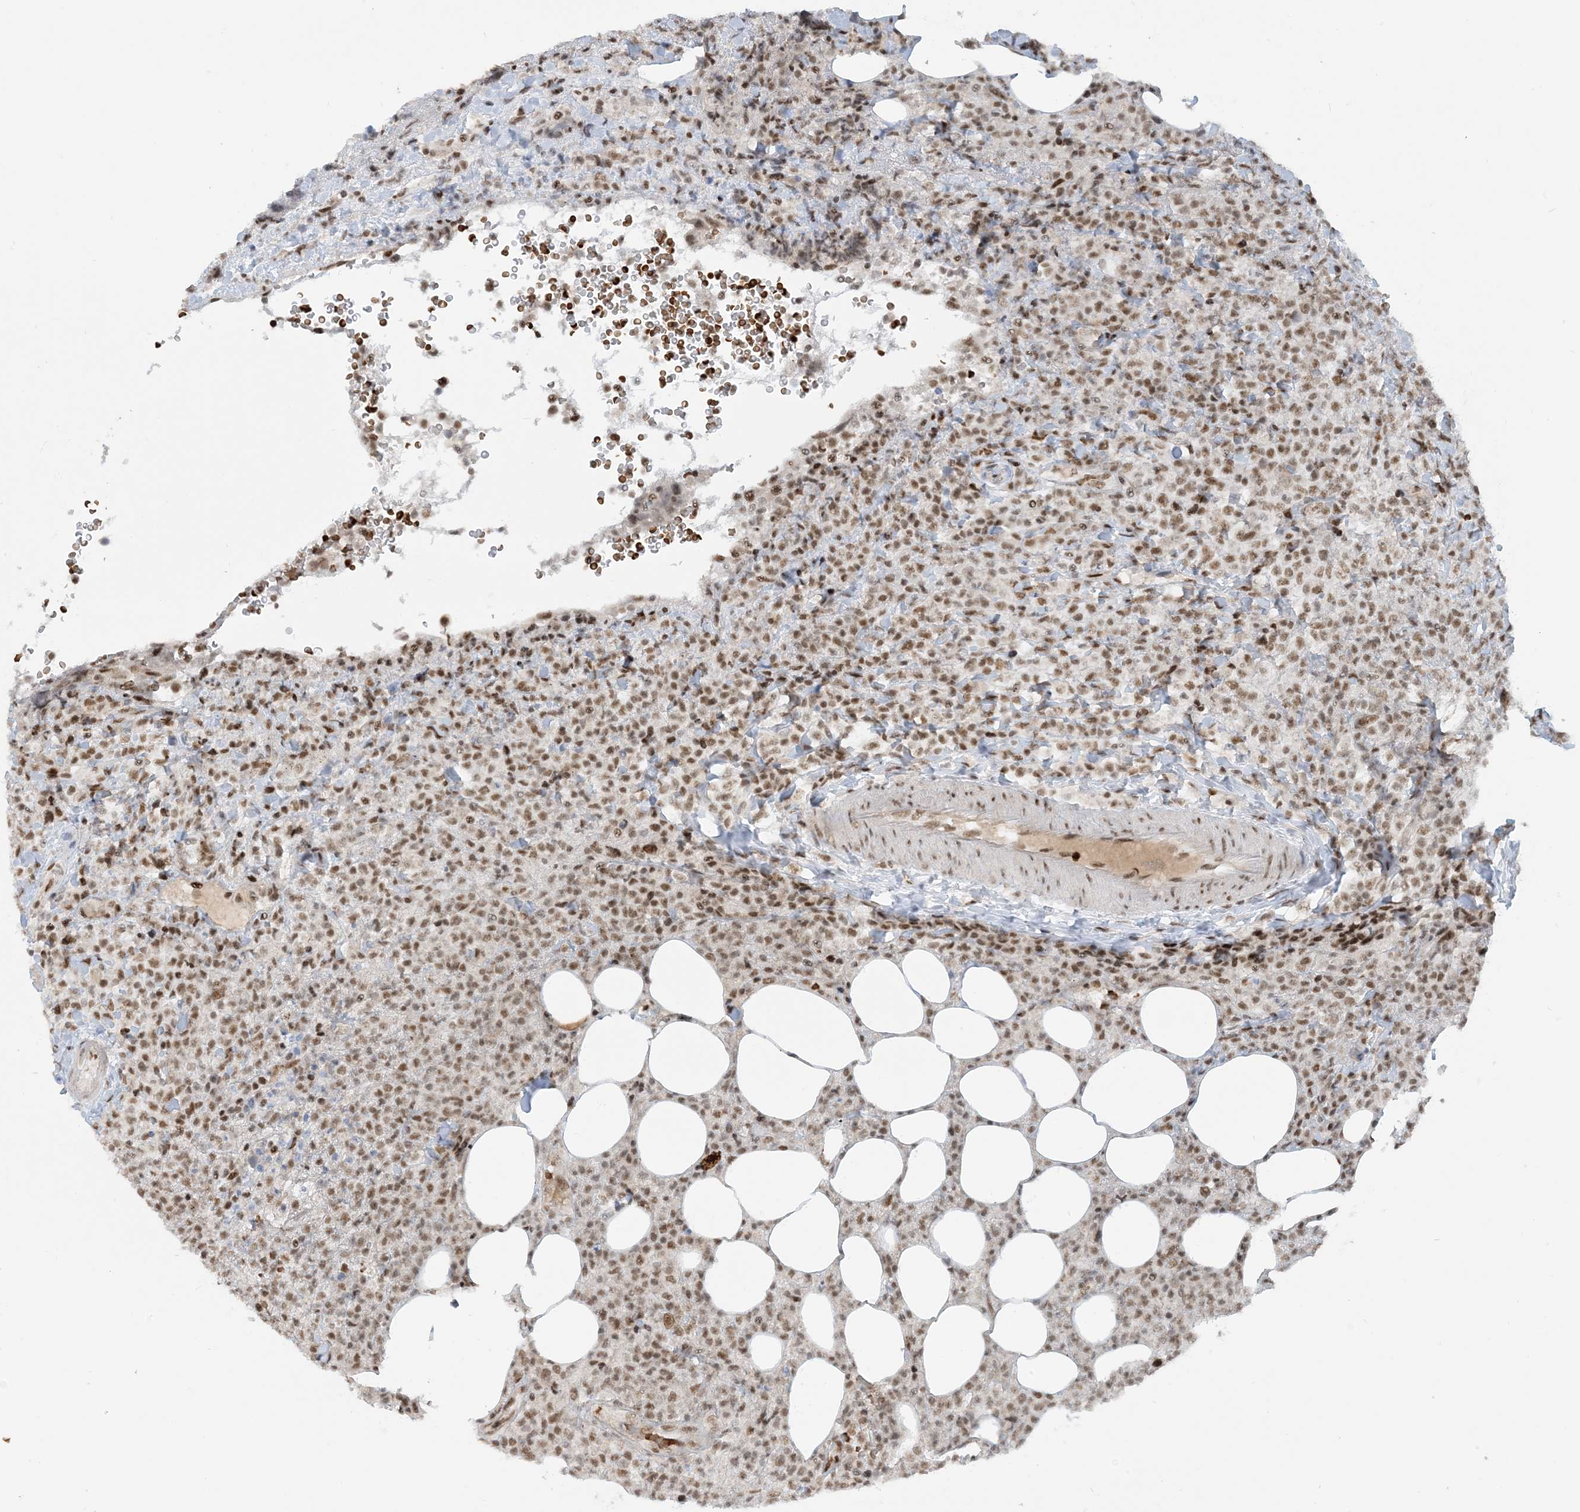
{"staining": {"intensity": "moderate", "quantity": ">75%", "location": "nuclear"}, "tissue": "lymphoma", "cell_type": "Tumor cells", "image_type": "cancer", "snomed": [{"axis": "morphology", "description": "Malignant lymphoma, non-Hodgkin's type, High grade"}, {"axis": "topography", "description": "Lymph node"}], "caption": "Immunohistochemistry (IHC) staining of lymphoma, which reveals medium levels of moderate nuclear staining in approximately >75% of tumor cells indicating moderate nuclear protein staining. The staining was performed using DAB (3,3'-diaminobenzidine) (brown) for protein detection and nuclei were counterstained in hematoxylin (blue).", "gene": "ECT2L", "patient": {"sex": "male", "age": 13}}